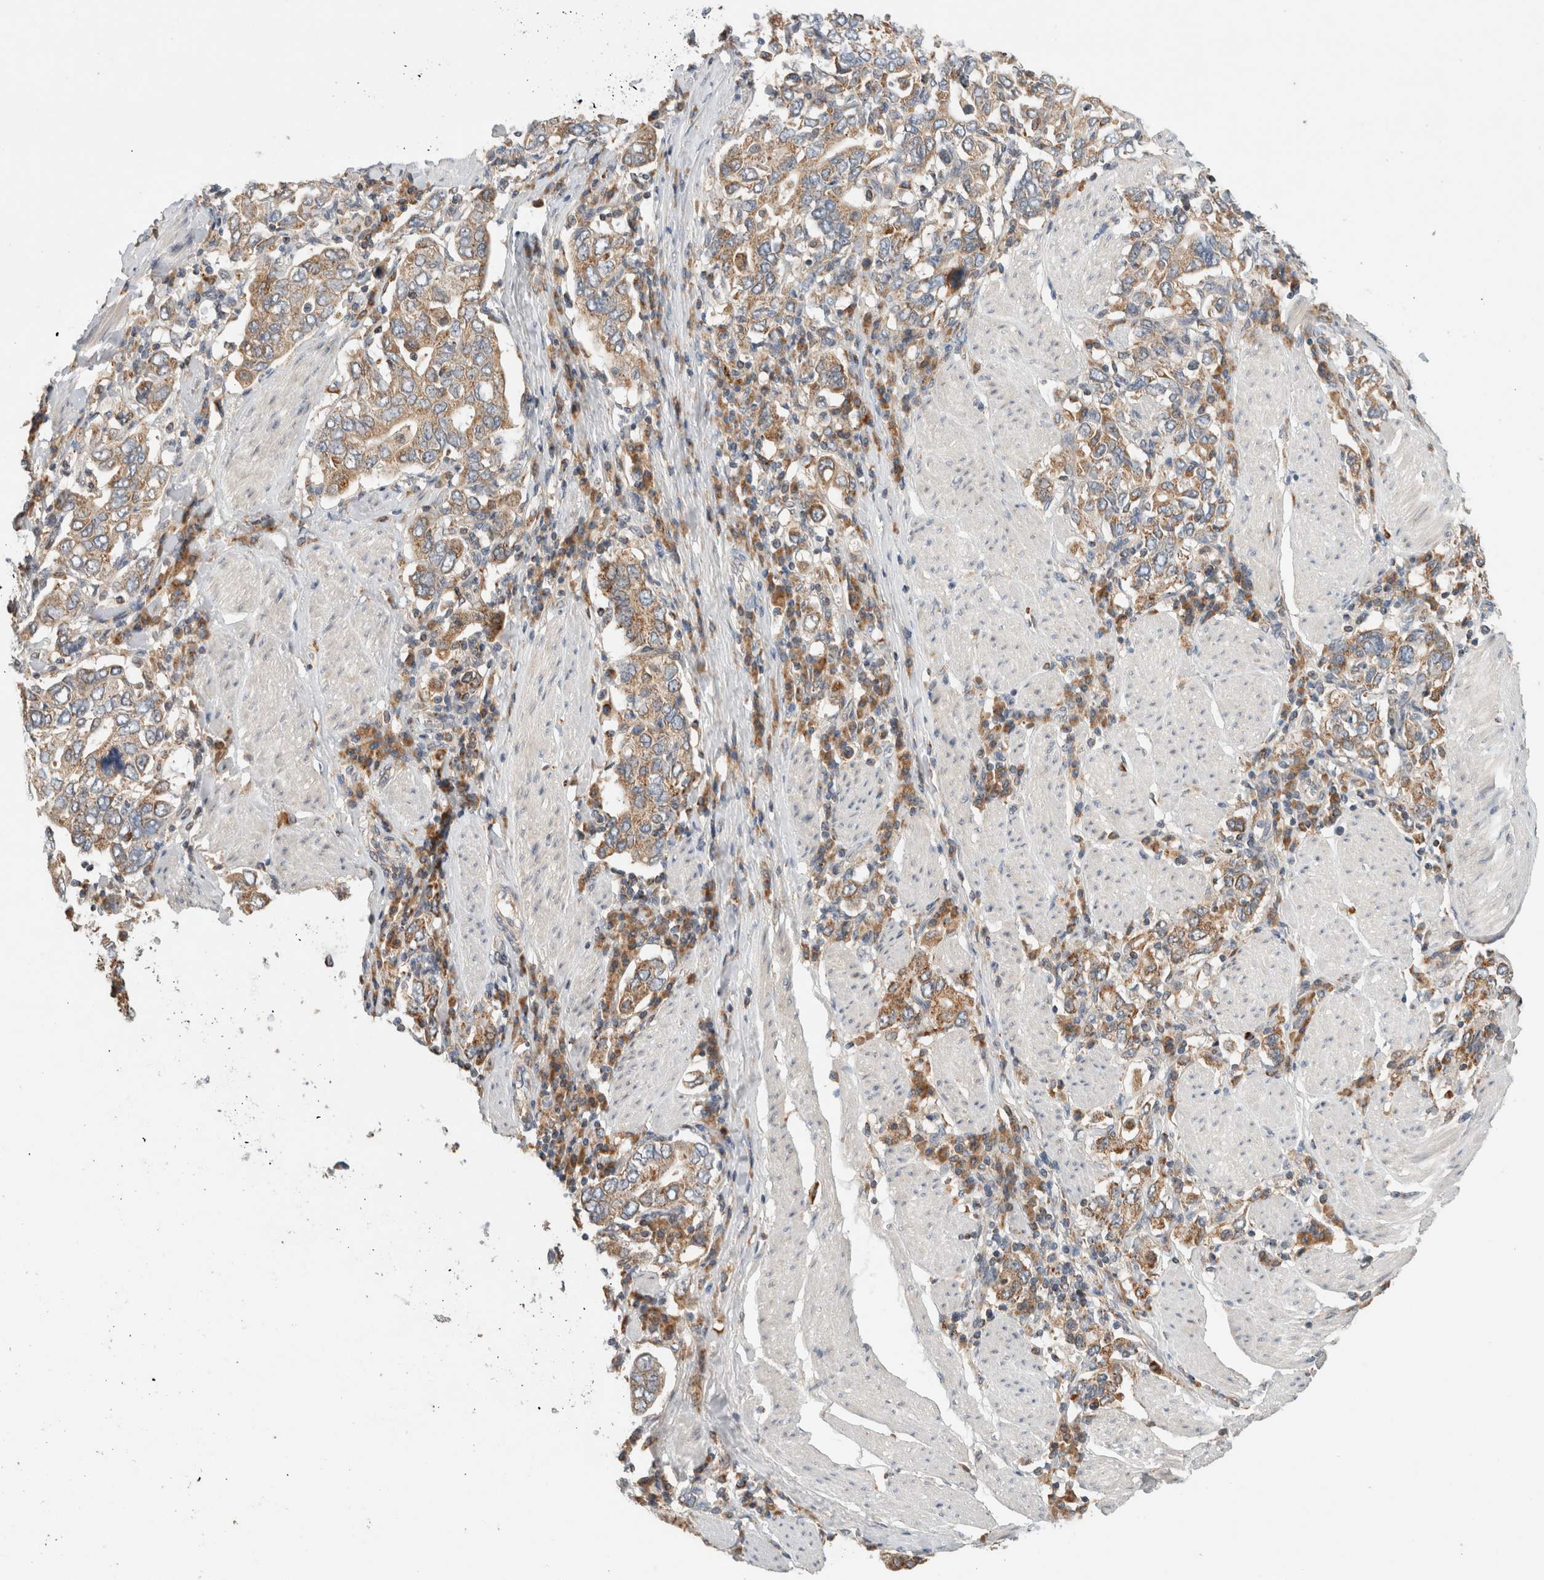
{"staining": {"intensity": "moderate", "quantity": ">75%", "location": "cytoplasmic/membranous"}, "tissue": "stomach cancer", "cell_type": "Tumor cells", "image_type": "cancer", "snomed": [{"axis": "morphology", "description": "Adenocarcinoma, NOS"}, {"axis": "topography", "description": "Stomach, upper"}], "caption": "This is a photomicrograph of immunohistochemistry staining of stomach cancer (adenocarcinoma), which shows moderate staining in the cytoplasmic/membranous of tumor cells.", "gene": "AMPD1", "patient": {"sex": "male", "age": 62}}